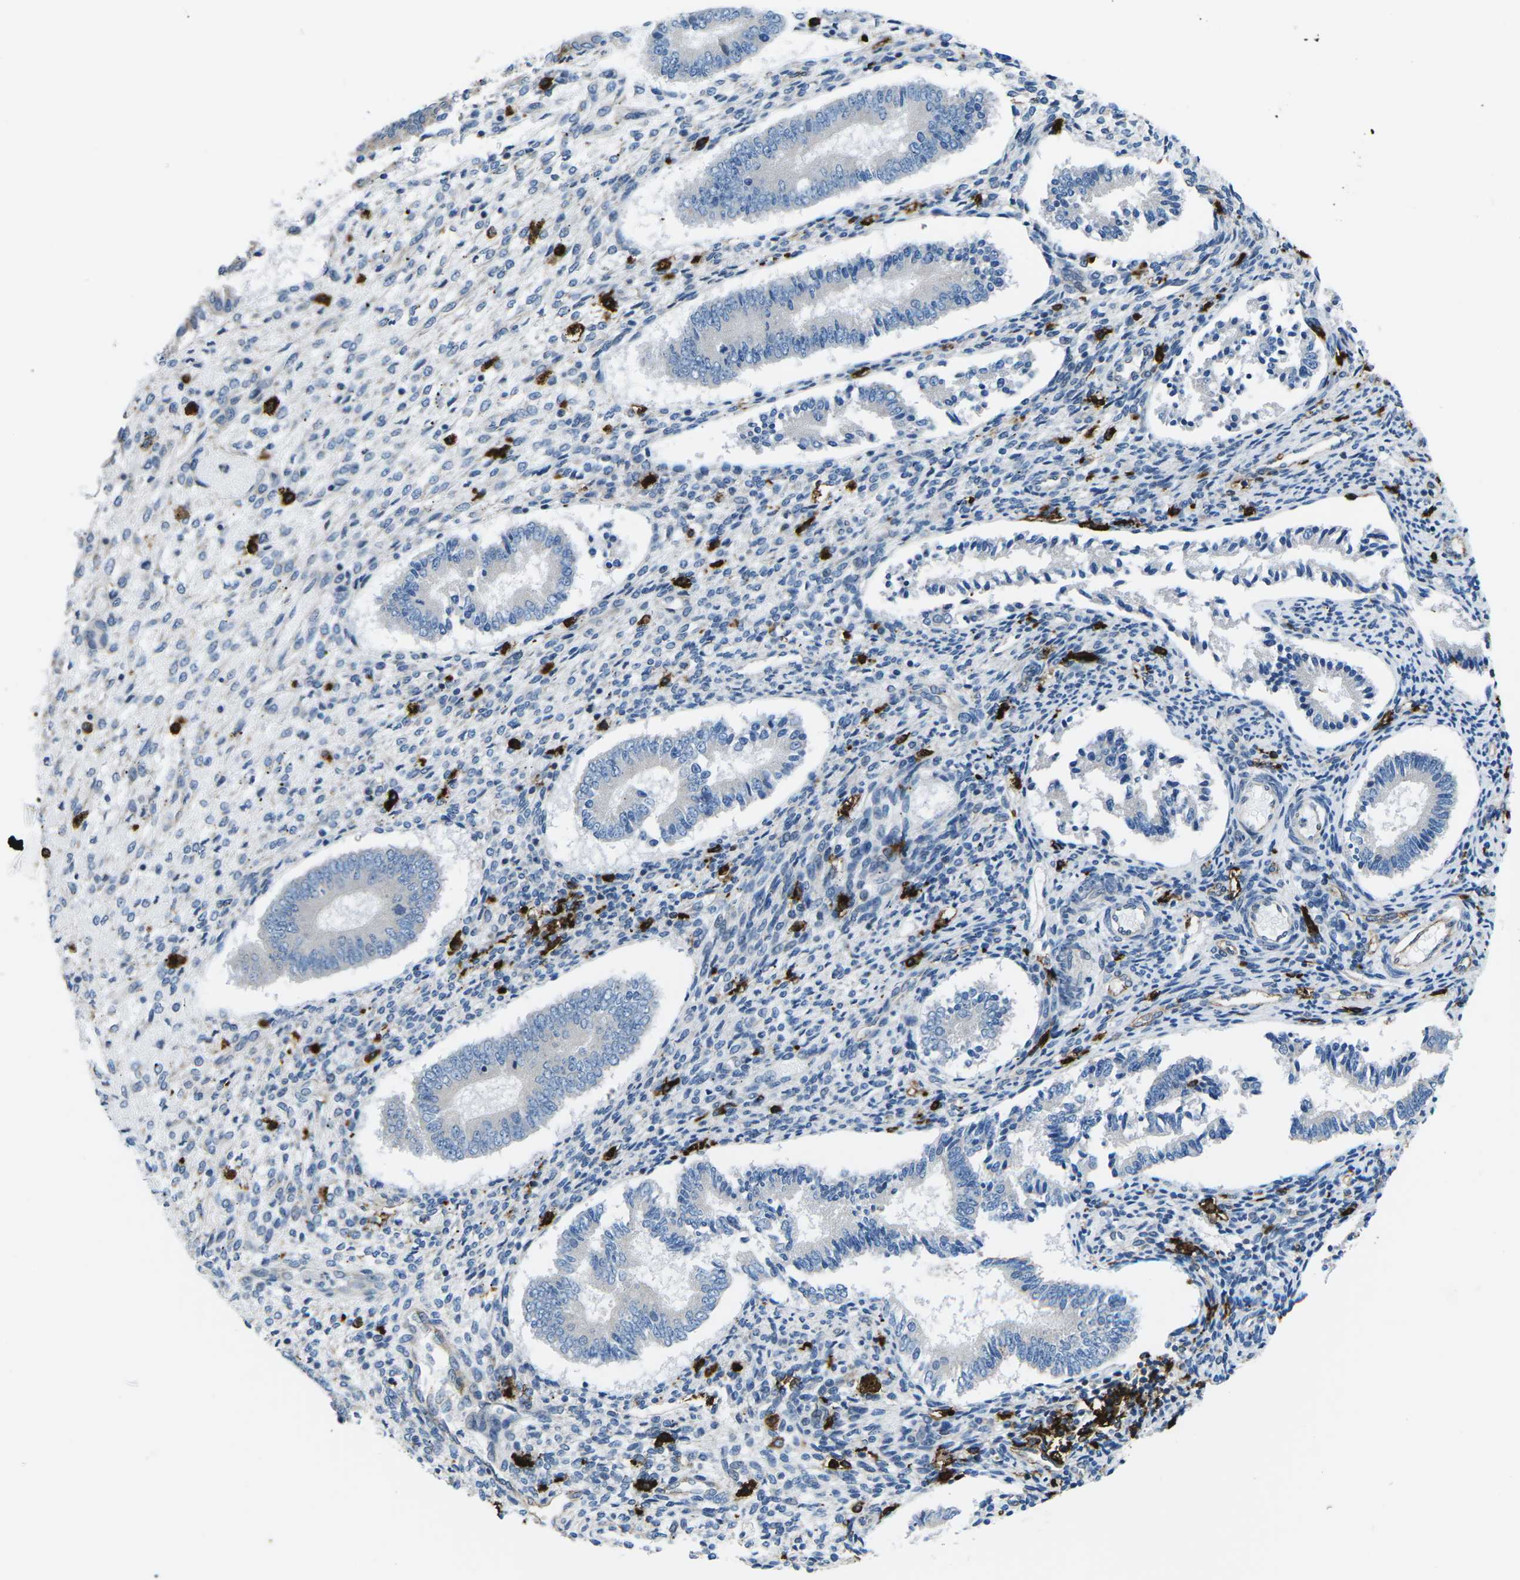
{"staining": {"intensity": "negative", "quantity": "none", "location": "none"}, "tissue": "endometrium", "cell_type": "Cells in endometrial stroma", "image_type": "normal", "snomed": [{"axis": "morphology", "description": "Normal tissue, NOS"}, {"axis": "topography", "description": "Endometrium"}], "caption": "Benign endometrium was stained to show a protein in brown. There is no significant staining in cells in endometrial stroma. (Brightfield microscopy of DAB (3,3'-diaminobenzidine) immunohistochemistry (IHC) at high magnification).", "gene": "PTPN1", "patient": {"sex": "female", "age": 42}}